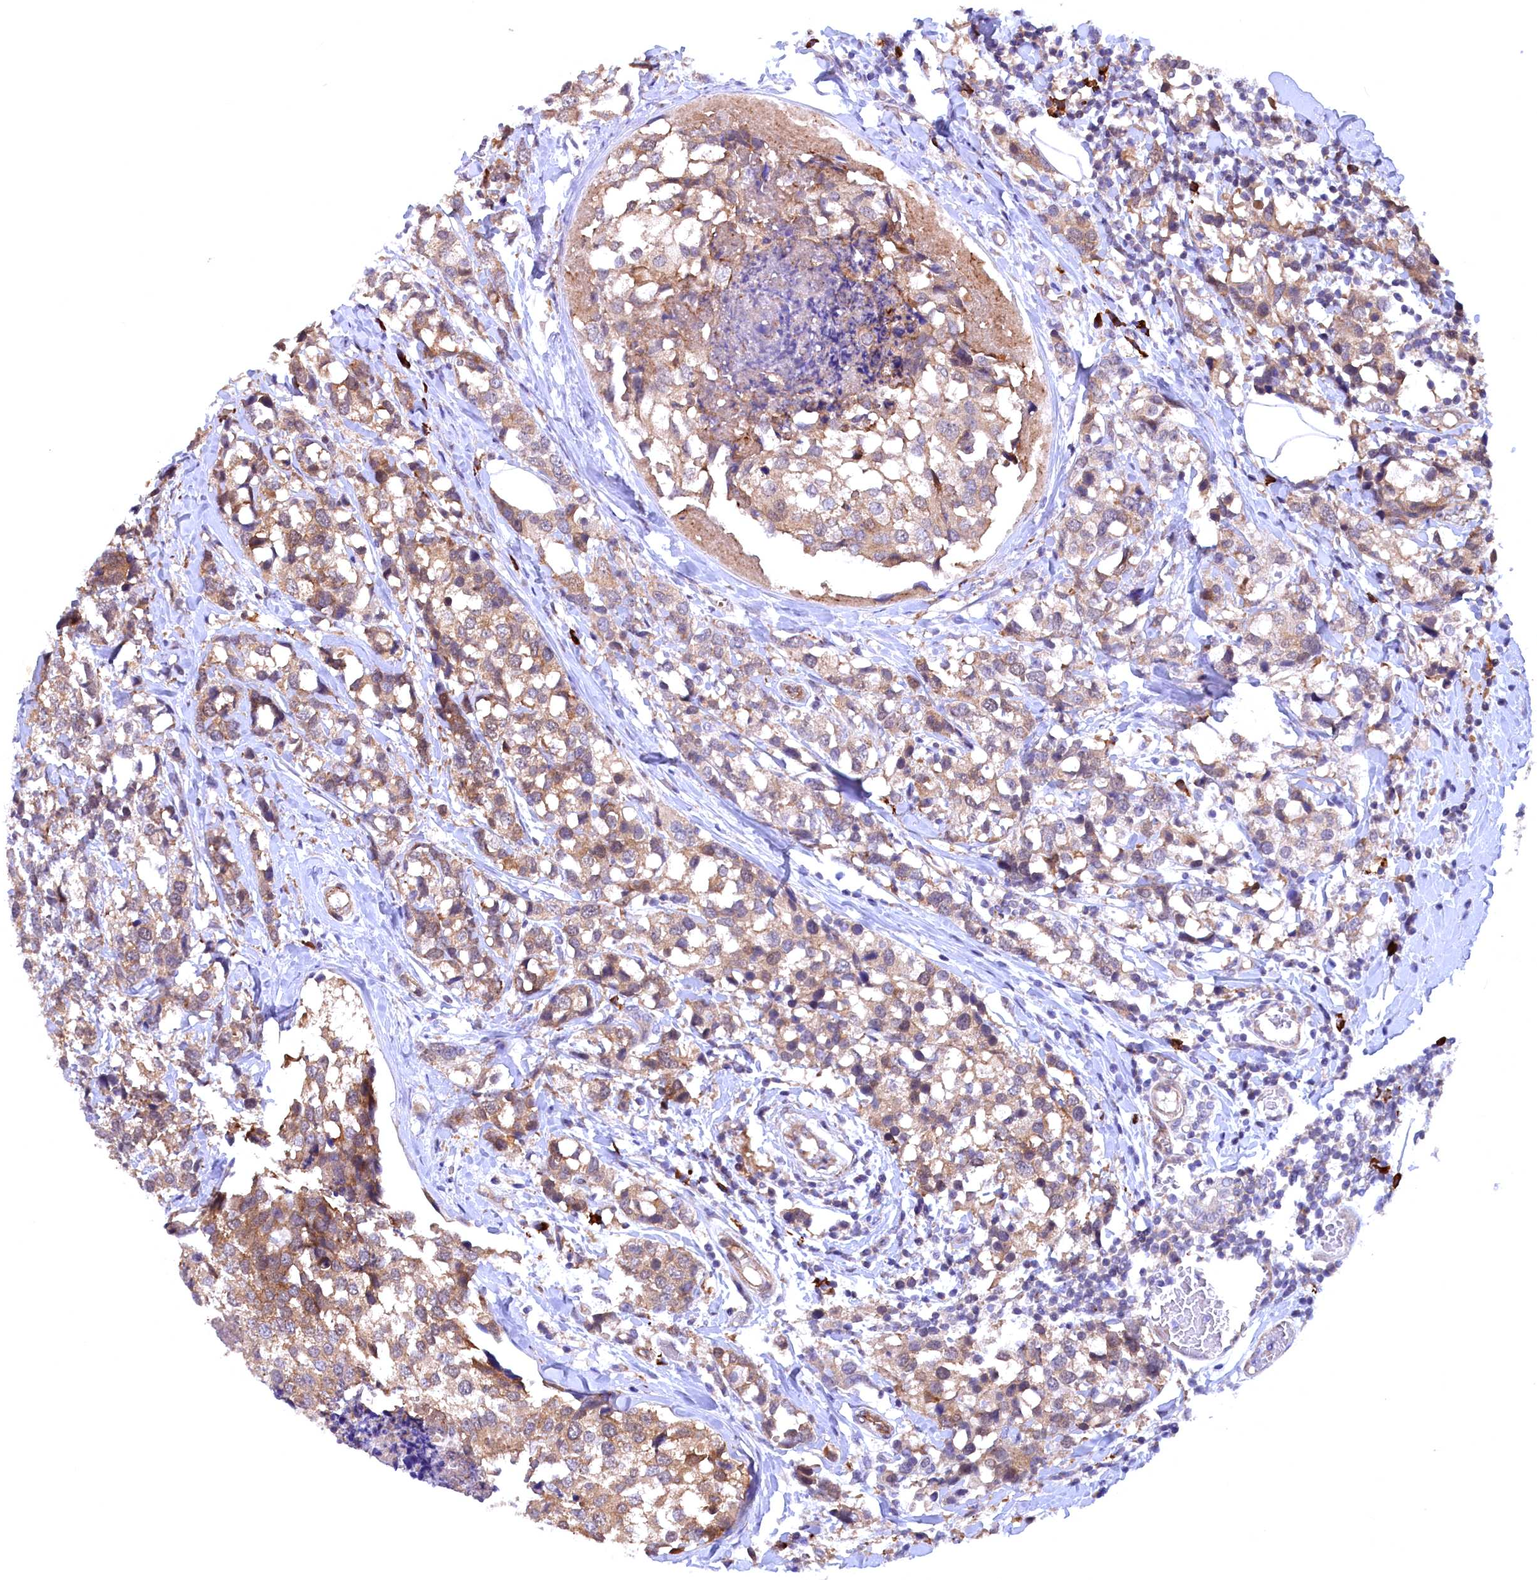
{"staining": {"intensity": "moderate", "quantity": ">75%", "location": "cytoplasmic/membranous"}, "tissue": "breast cancer", "cell_type": "Tumor cells", "image_type": "cancer", "snomed": [{"axis": "morphology", "description": "Lobular carcinoma"}, {"axis": "topography", "description": "Breast"}], "caption": "A brown stain labels moderate cytoplasmic/membranous positivity of a protein in human breast lobular carcinoma tumor cells.", "gene": "JPT2", "patient": {"sex": "female", "age": 59}}